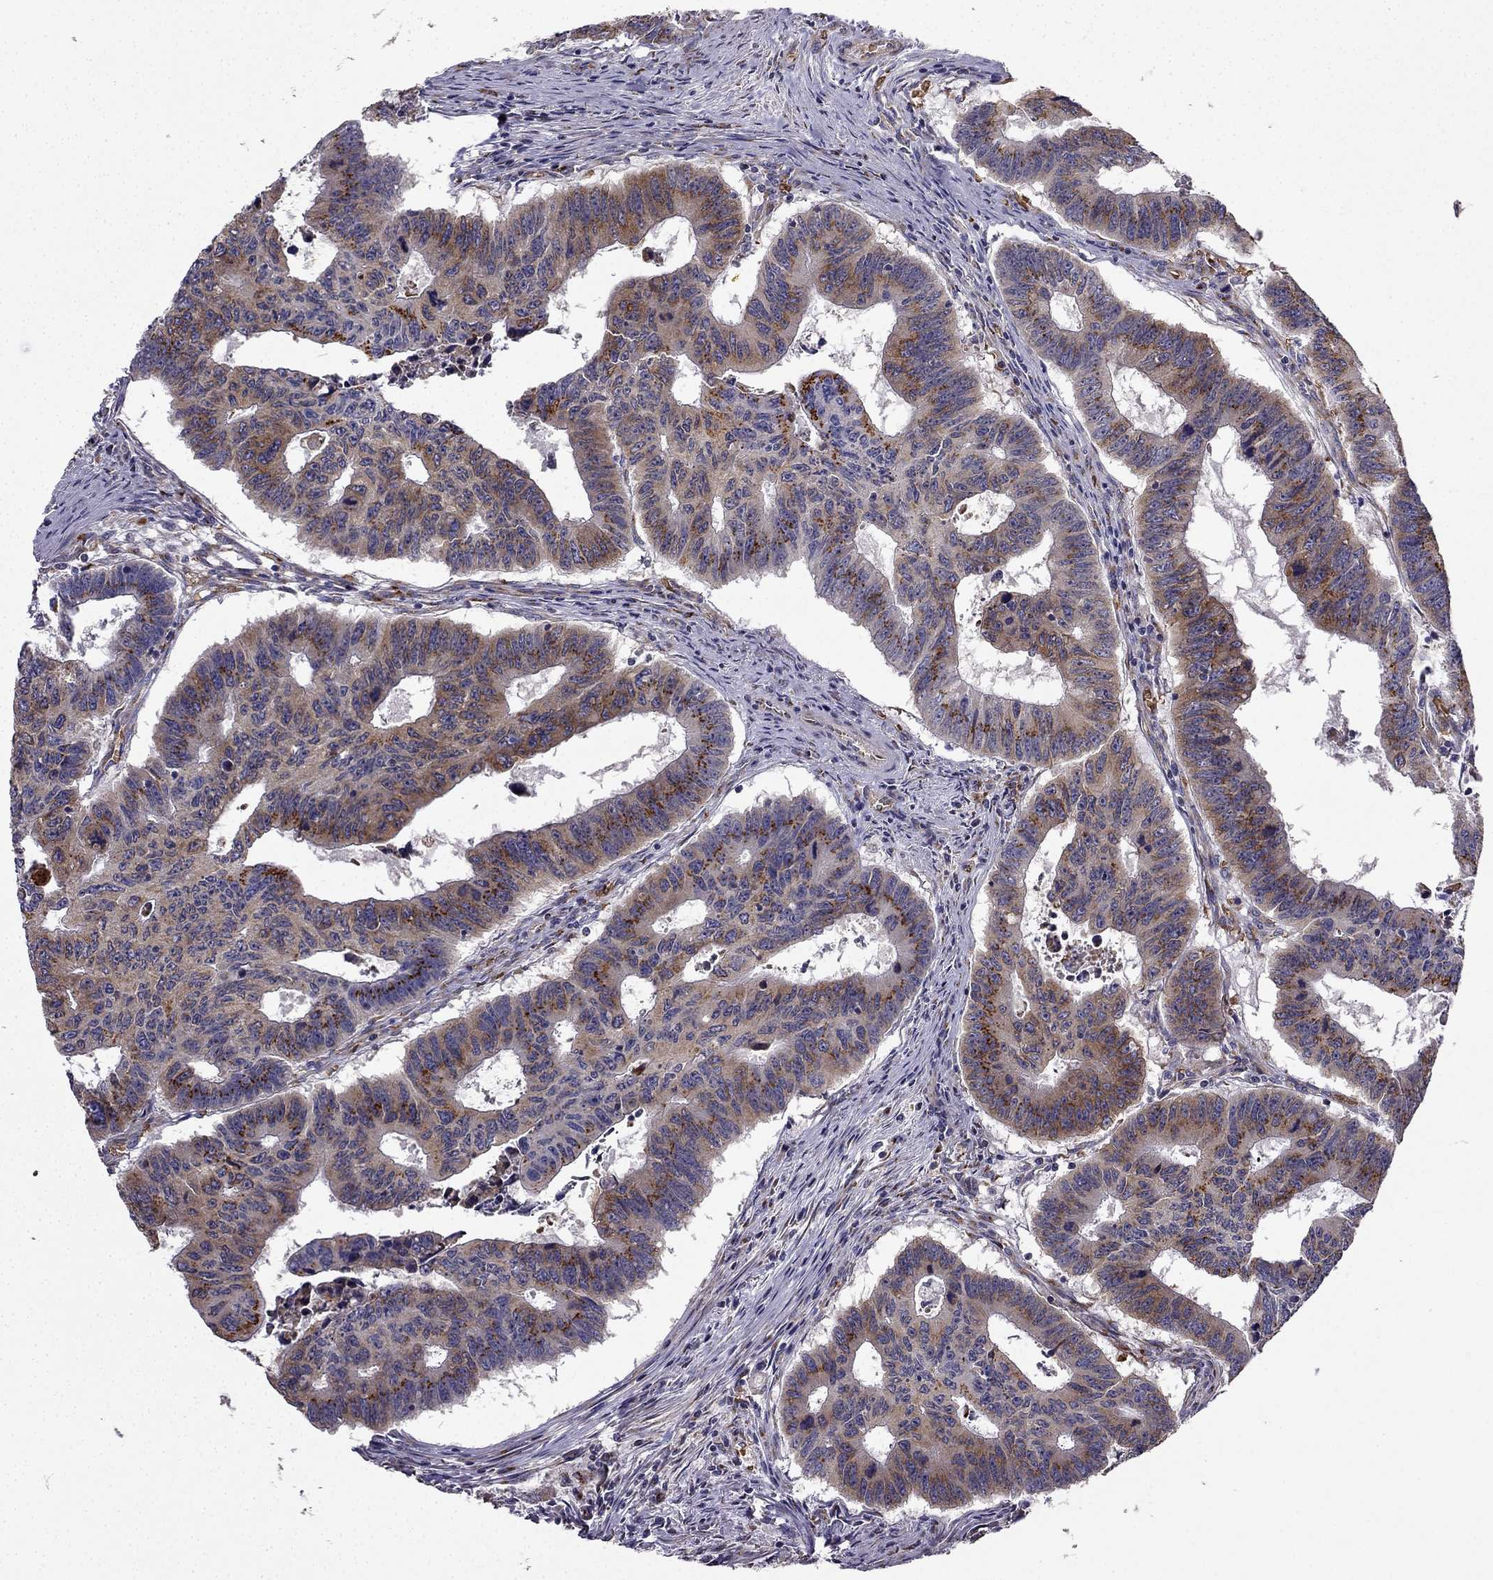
{"staining": {"intensity": "strong", "quantity": "25%-75%", "location": "cytoplasmic/membranous"}, "tissue": "colorectal cancer", "cell_type": "Tumor cells", "image_type": "cancer", "snomed": [{"axis": "morphology", "description": "Adenocarcinoma, NOS"}, {"axis": "topography", "description": "Appendix"}, {"axis": "topography", "description": "Colon"}, {"axis": "topography", "description": "Cecum"}, {"axis": "topography", "description": "Colon asc"}], "caption": "Brown immunohistochemical staining in human adenocarcinoma (colorectal) displays strong cytoplasmic/membranous staining in about 25%-75% of tumor cells. The protein is shown in brown color, while the nuclei are stained blue.", "gene": "B4GALT7", "patient": {"sex": "female", "age": 85}}